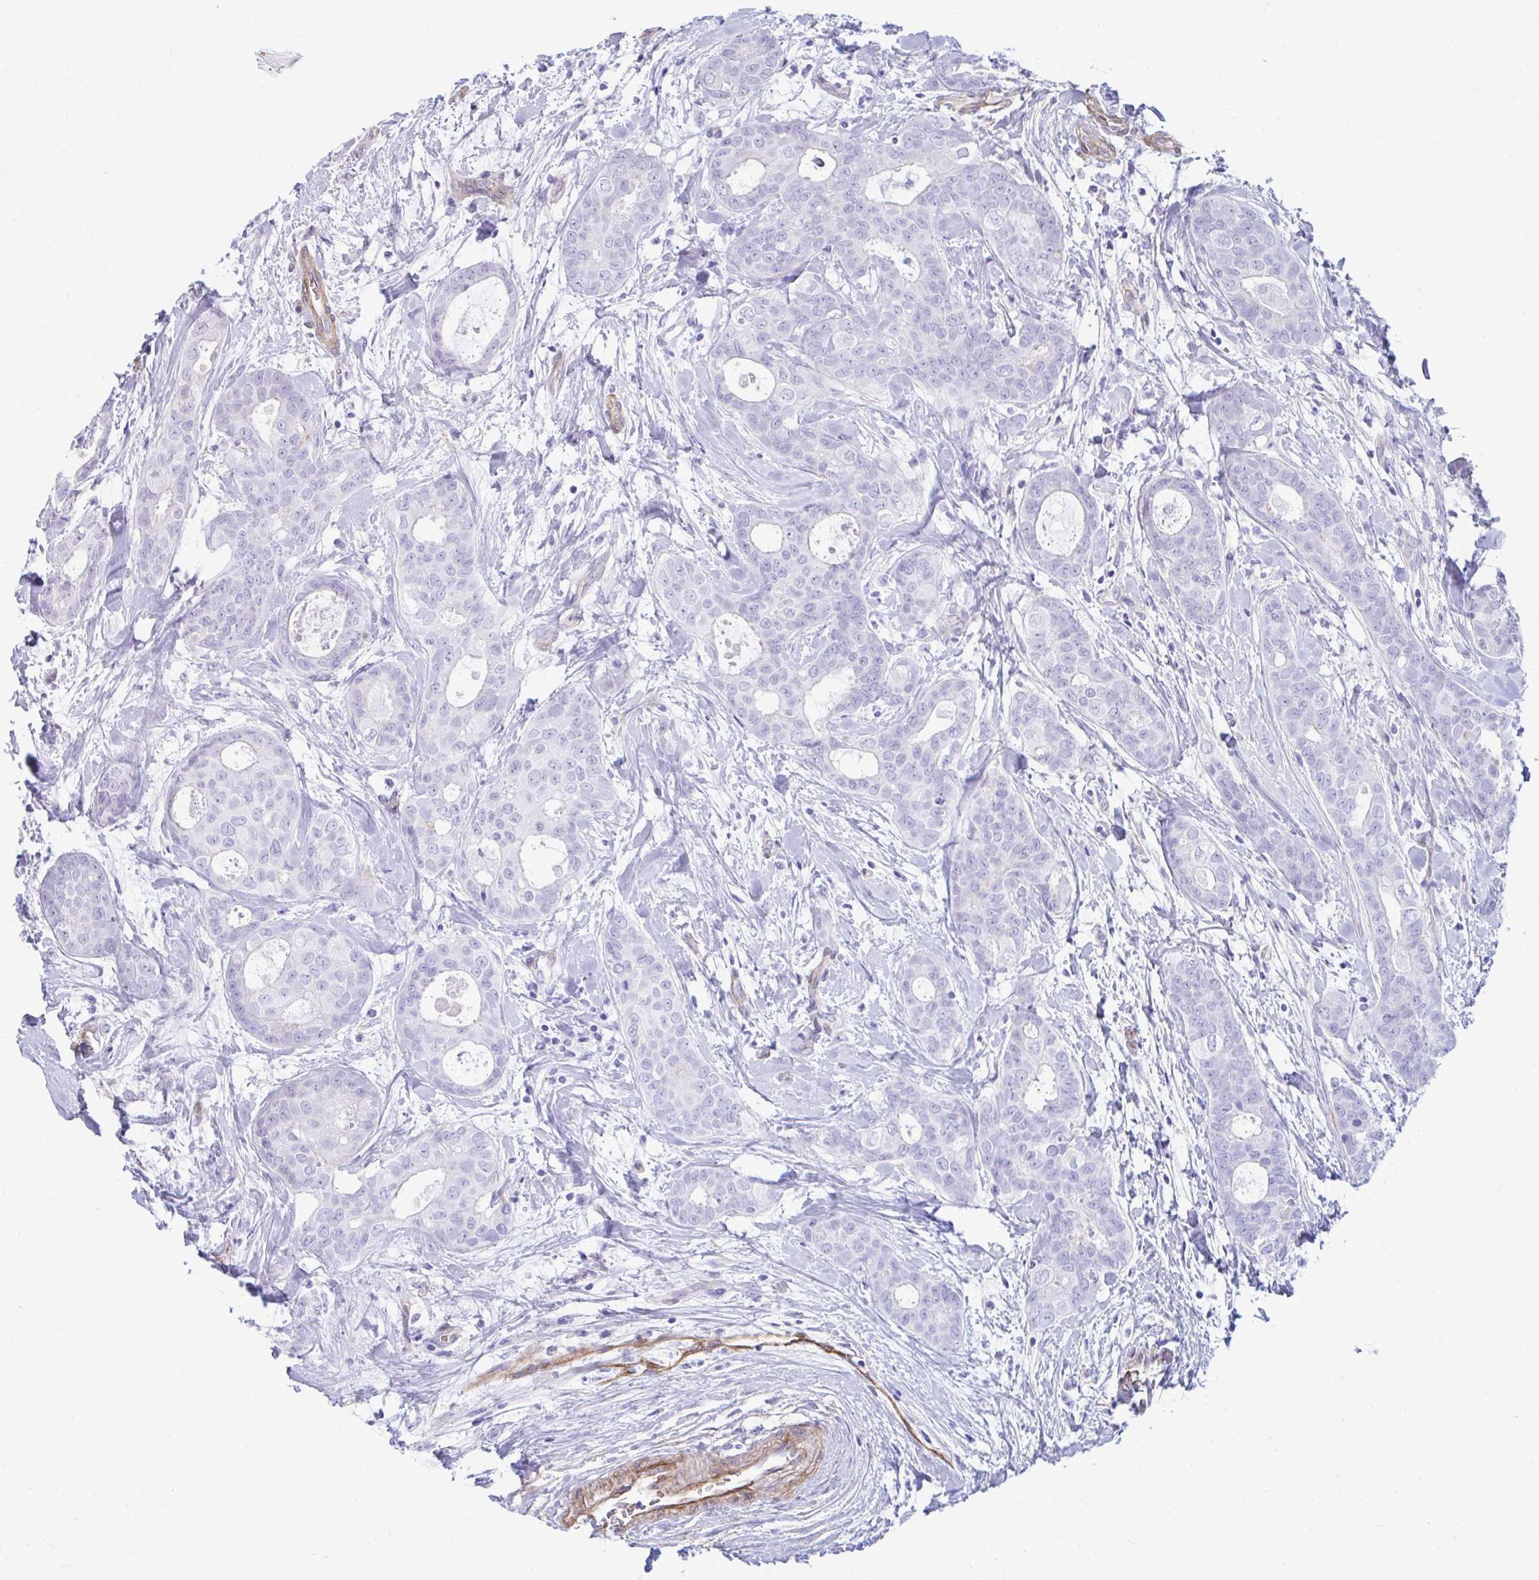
{"staining": {"intensity": "negative", "quantity": "none", "location": "none"}, "tissue": "breast cancer", "cell_type": "Tumor cells", "image_type": "cancer", "snomed": [{"axis": "morphology", "description": "Duct carcinoma"}, {"axis": "topography", "description": "Breast"}], "caption": "High power microscopy micrograph of an IHC image of breast cancer, revealing no significant positivity in tumor cells.", "gene": "UBL3", "patient": {"sex": "female", "age": 45}}